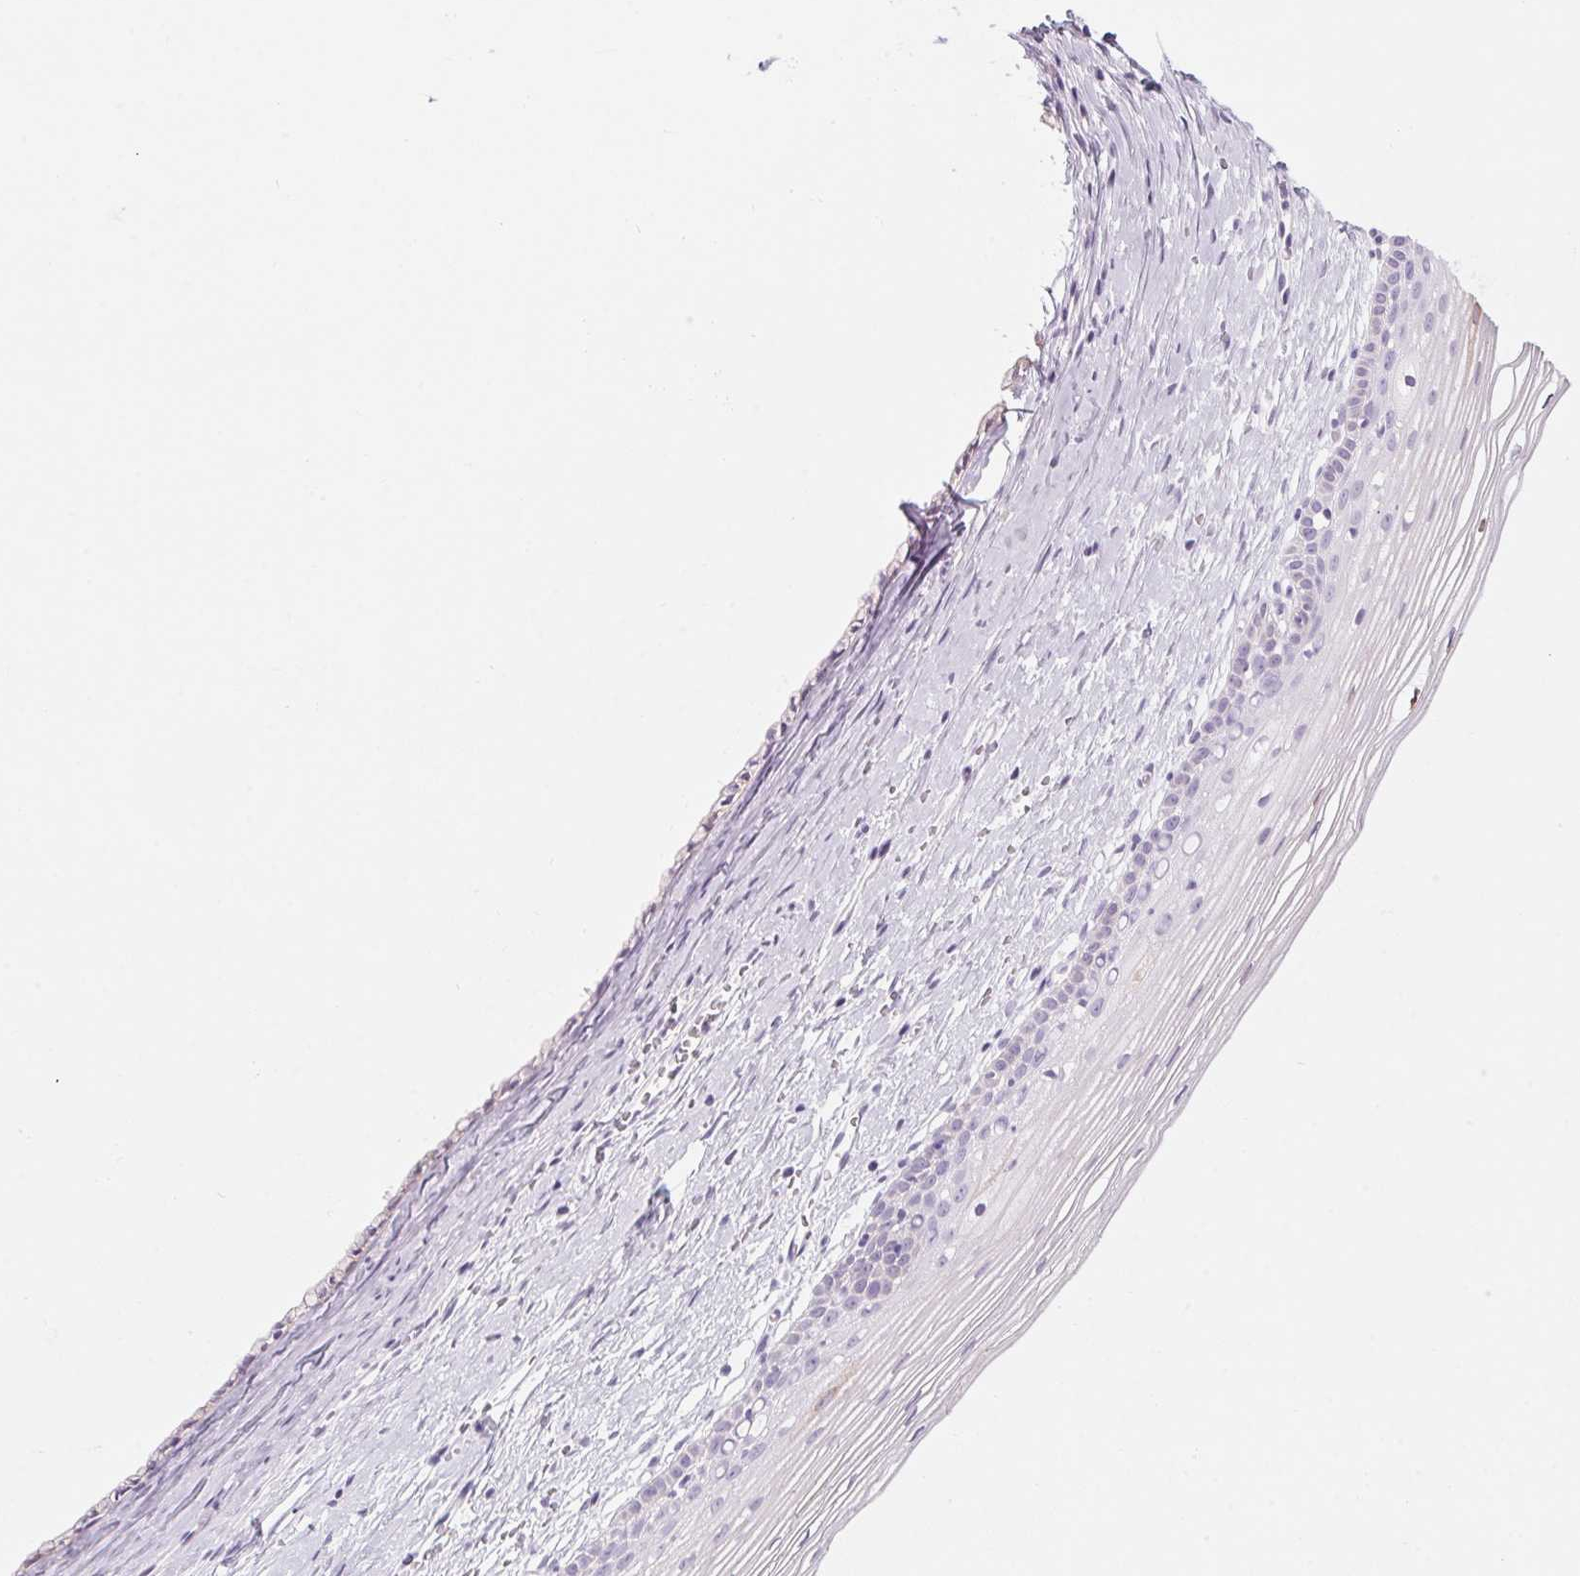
{"staining": {"intensity": "negative", "quantity": "none", "location": "none"}, "tissue": "cervix", "cell_type": "Glandular cells", "image_type": "normal", "snomed": [{"axis": "morphology", "description": "Normal tissue, NOS"}, {"axis": "topography", "description": "Cervix"}], "caption": "A photomicrograph of human cervix is negative for staining in glandular cells. The staining was performed using DAB to visualize the protein expression in brown, while the nuclei were stained in blue with hematoxylin (Magnification: 20x).", "gene": "RPTN", "patient": {"sex": "female", "age": 40}}